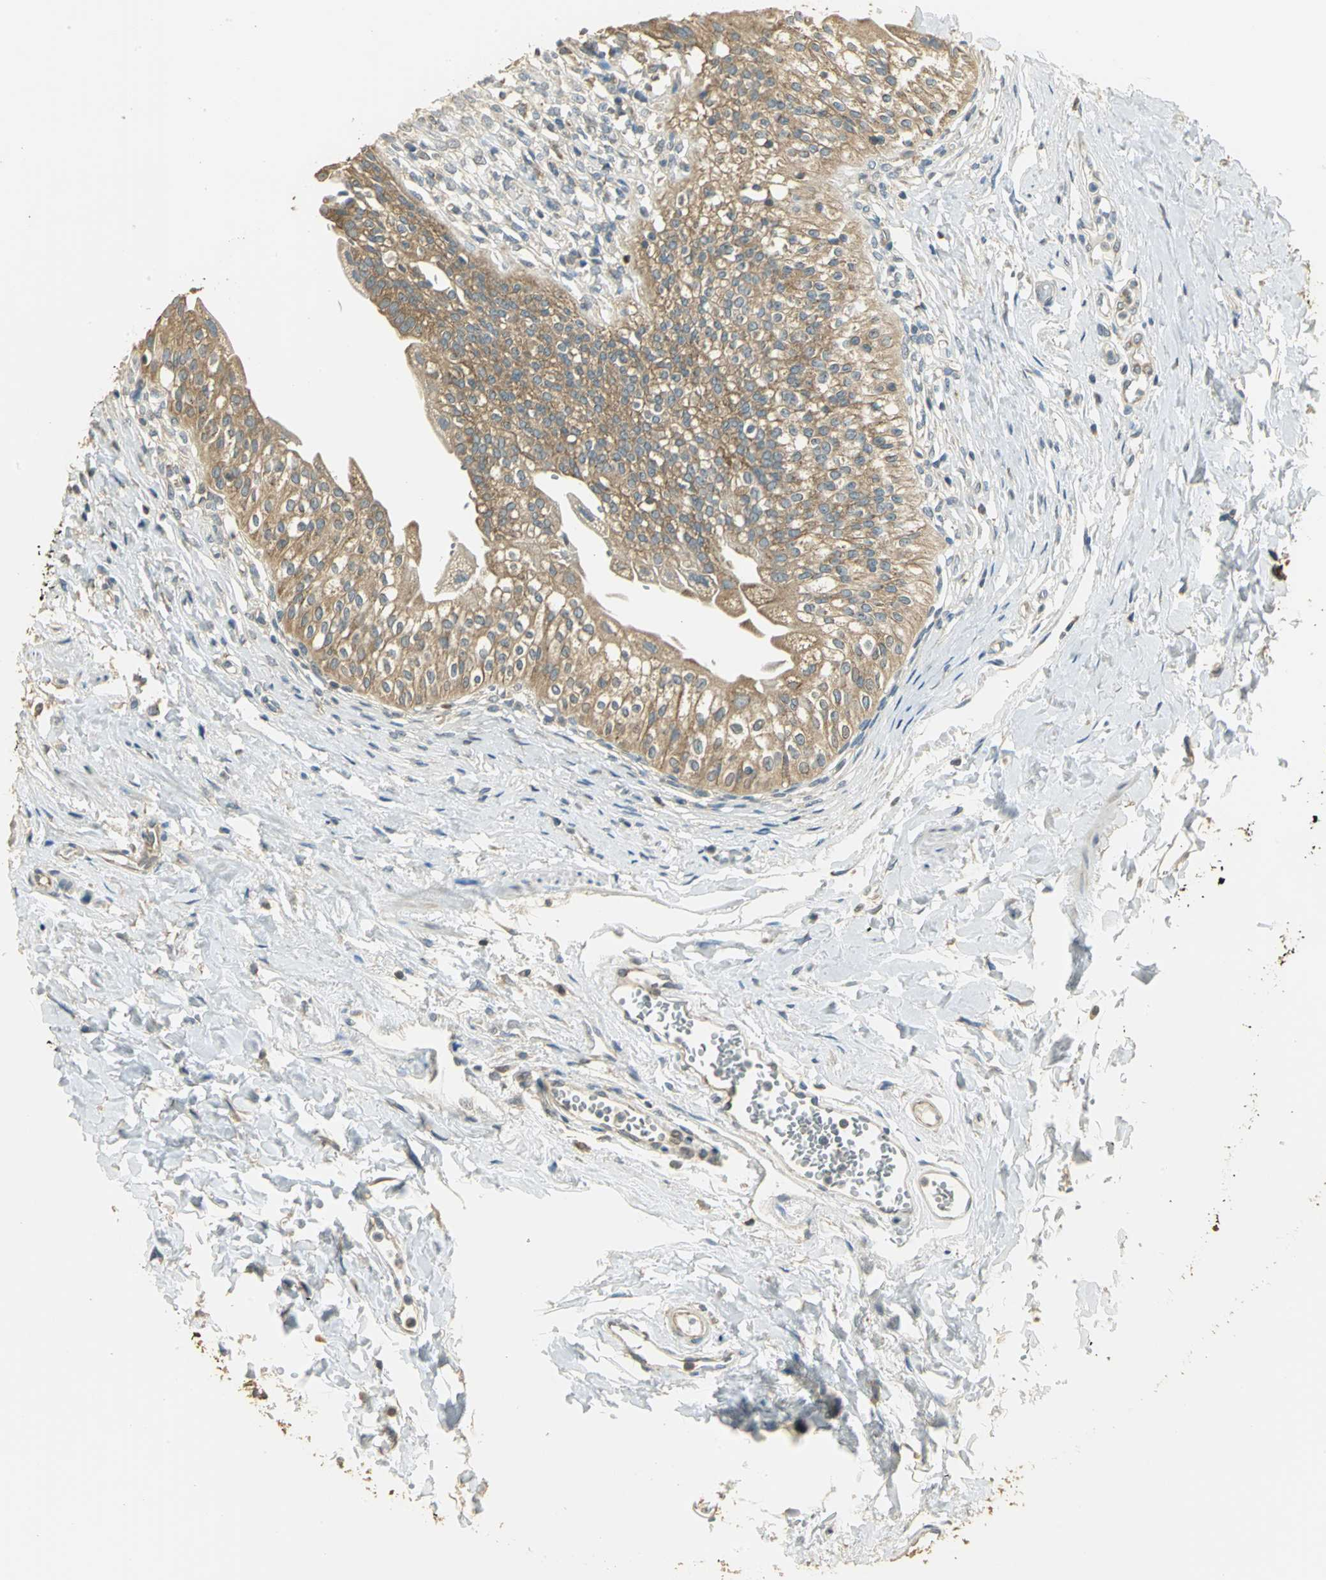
{"staining": {"intensity": "strong", "quantity": ">75%", "location": "cytoplasmic/membranous"}, "tissue": "urinary bladder", "cell_type": "Urothelial cells", "image_type": "normal", "snomed": [{"axis": "morphology", "description": "Normal tissue, NOS"}, {"axis": "topography", "description": "Urinary bladder"}], "caption": "Immunohistochemical staining of benign urinary bladder demonstrates >75% levels of strong cytoplasmic/membranous protein expression in approximately >75% of urothelial cells.", "gene": "RARS1", "patient": {"sex": "female", "age": 80}}